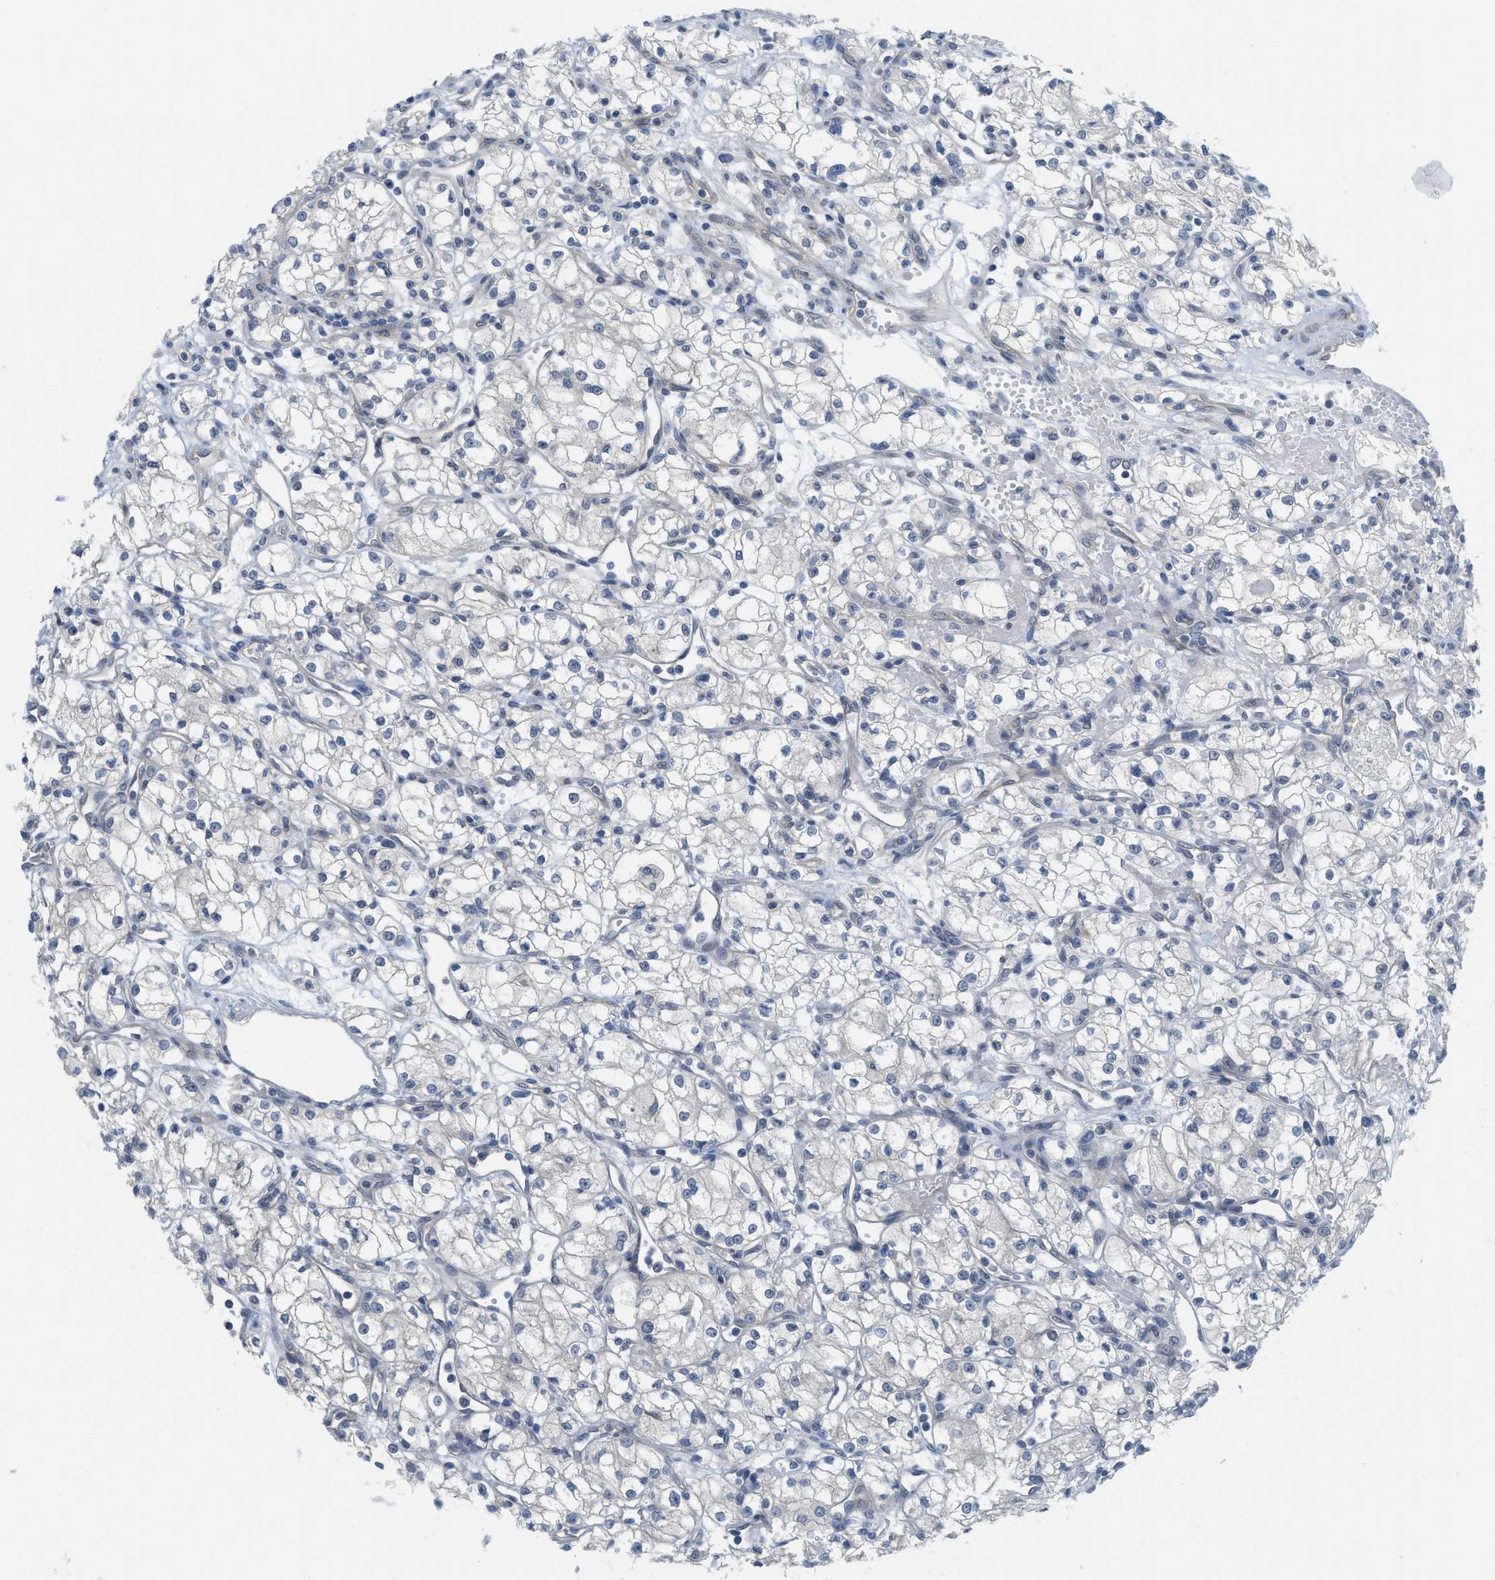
{"staining": {"intensity": "negative", "quantity": "none", "location": "none"}, "tissue": "renal cancer", "cell_type": "Tumor cells", "image_type": "cancer", "snomed": [{"axis": "morphology", "description": "Normal tissue, NOS"}, {"axis": "morphology", "description": "Adenocarcinoma, NOS"}, {"axis": "topography", "description": "Kidney"}], "caption": "High power microscopy micrograph of an IHC image of renal cancer (adenocarcinoma), revealing no significant positivity in tumor cells.", "gene": "TNFAIP1", "patient": {"sex": "male", "age": 59}}